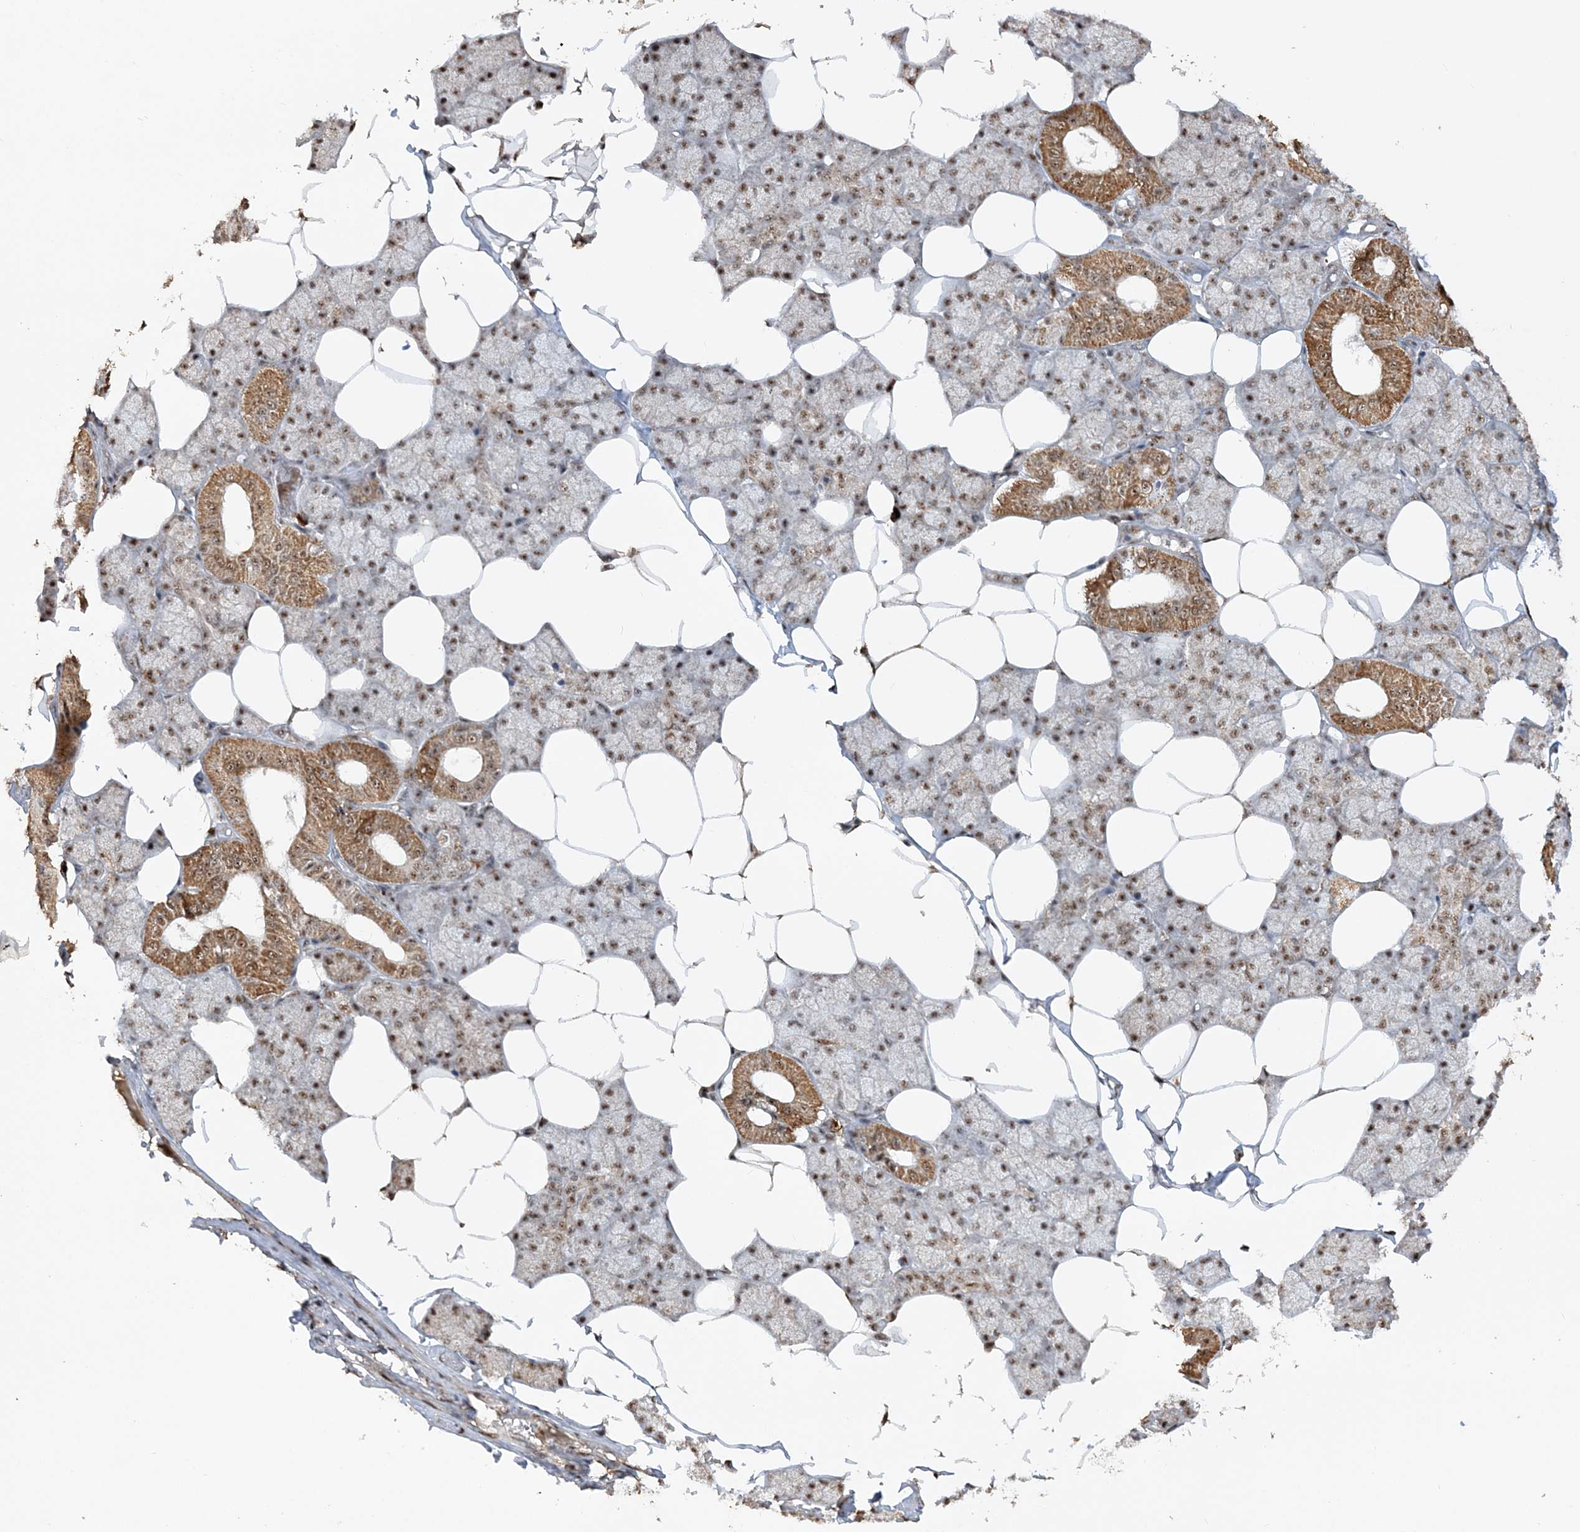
{"staining": {"intensity": "strong", "quantity": ">75%", "location": "cytoplasmic/membranous,nuclear"}, "tissue": "salivary gland", "cell_type": "Glandular cells", "image_type": "normal", "snomed": [{"axis": "morphology", "description": "Normal tissue, NOS"}, {"axis": "topography", "description": "Salivary gland"}], "caption": "Strong cytoplasmic/membranous,nuclear protein positivity is seen in approximately >75% of glandular cells in salivary gland.", "gene": "POLR3B", "patient": {"sex": "male", "age": 62}}